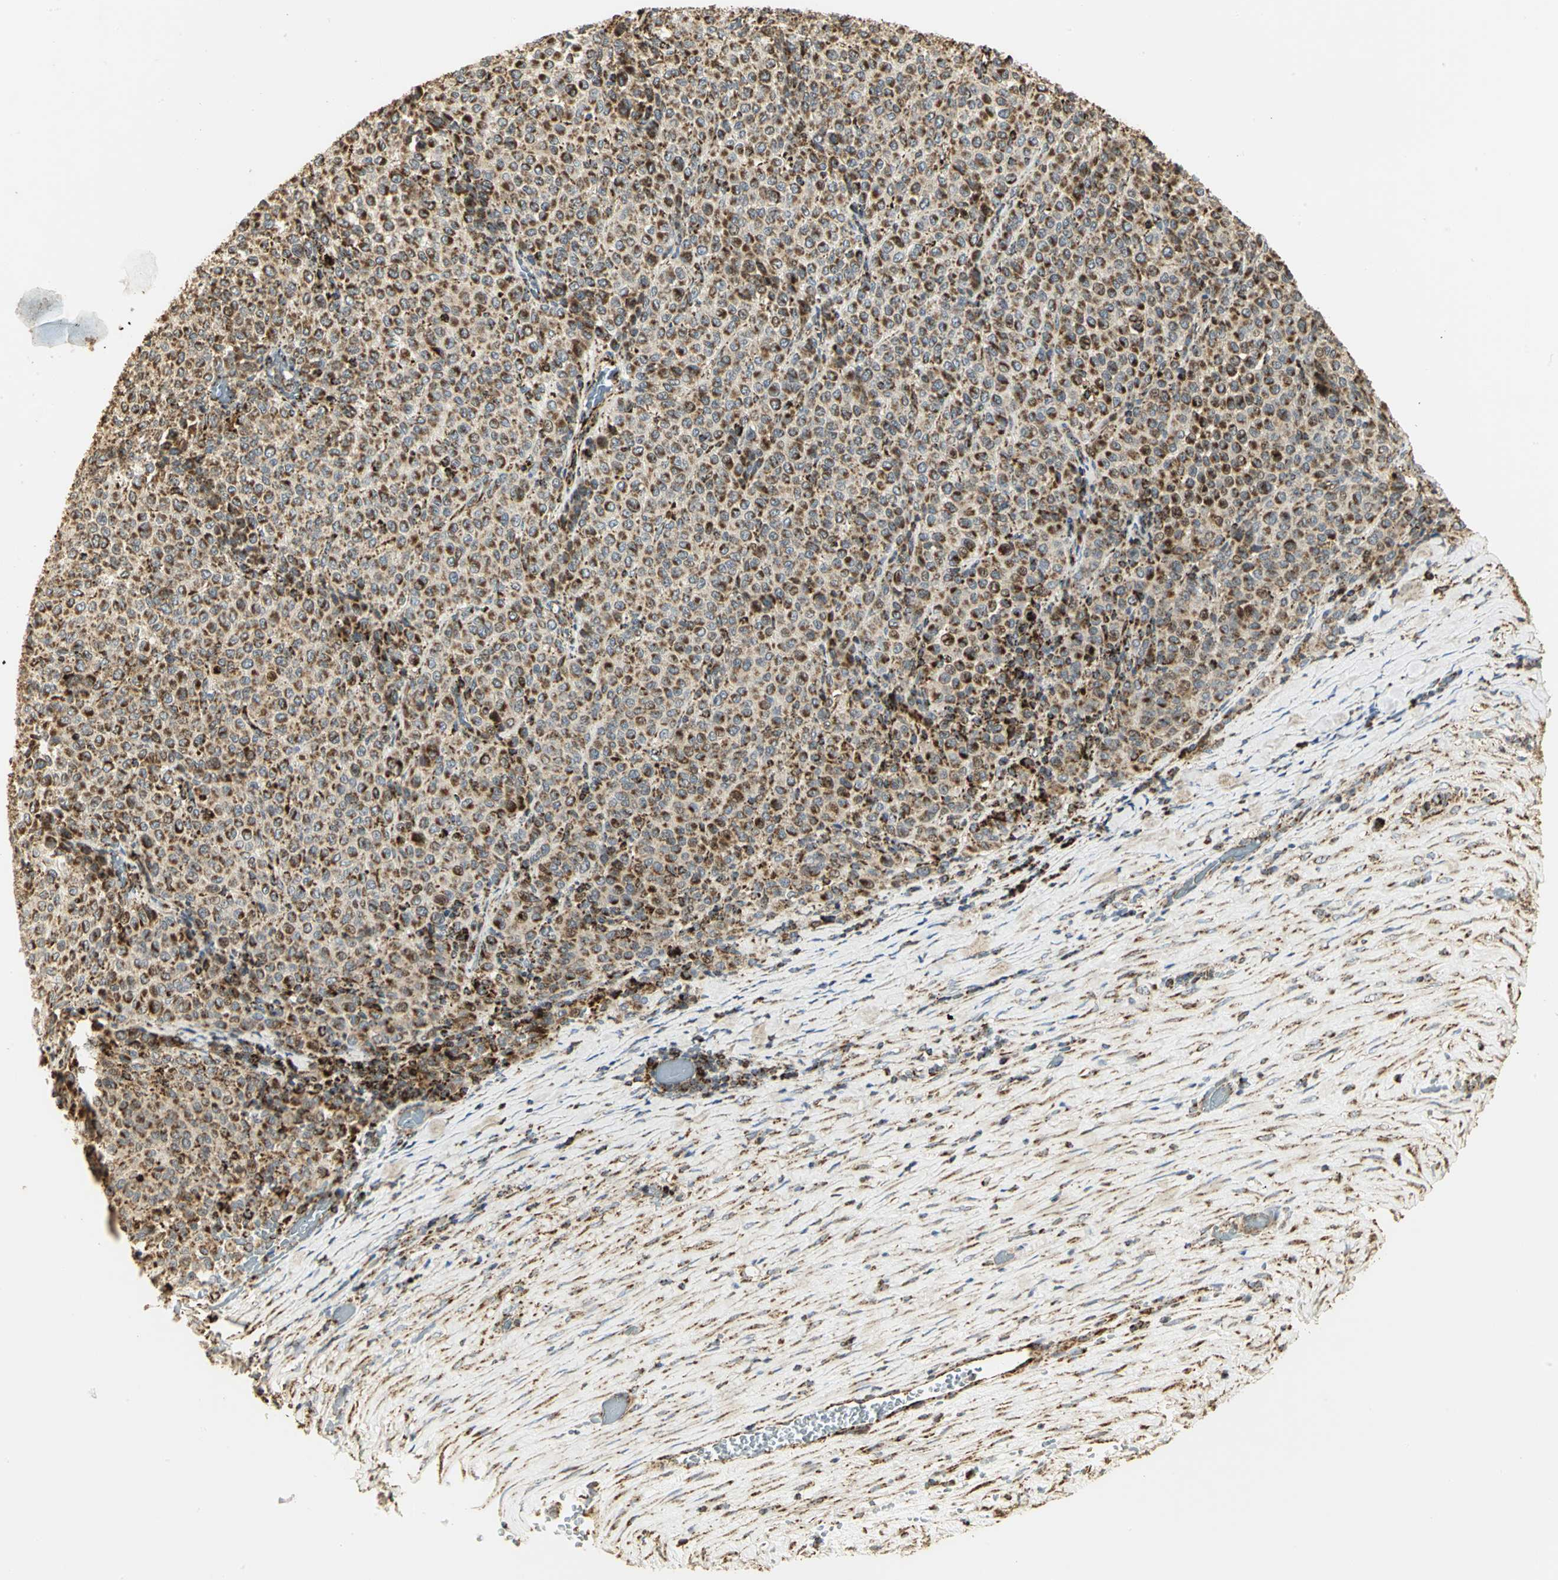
{"staining": {"intensity": "strong", "quantity": ">75%", "location": "cytoplasmic/membranous"}, "tissue": "melanoma", "cell_type": "Tumor cells", "image_type": "cancer", "snomed": [{"axis": "morphology", "description": "Malignant melanoma, Metastatic site"}, {"axis": "topography", "description": "Pancreas"}], "caption": "Protein staining shows strong cytoplasmic/membranous positivity in about >75% of tumor cells in malignant melanoma (metastatic site).", "gene": "VDAC1", "patient": {"sex": "female", "age": 30}}